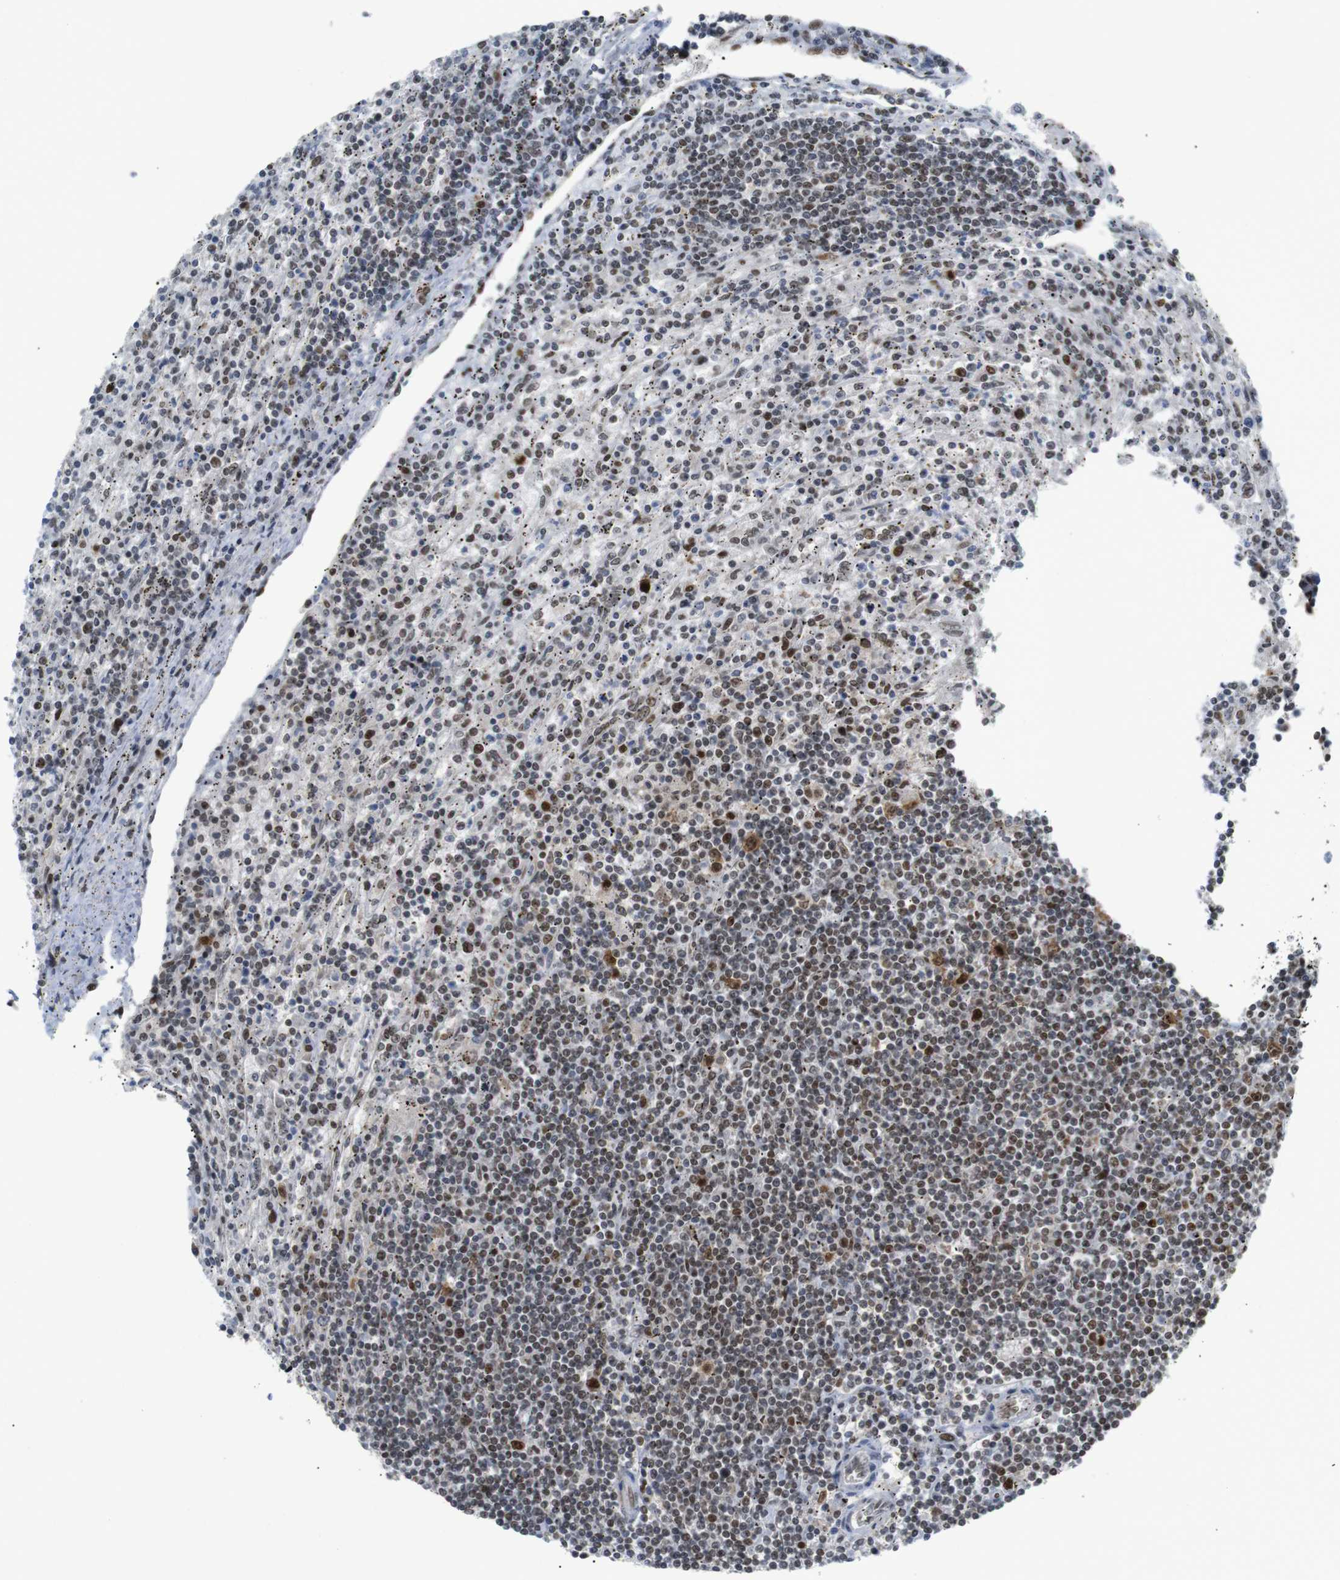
{"staining": {"intensity": "moderate", "quantity": ">75%", "location": "nuclear"}, "tissue": "lymphoma", "cell_type": "Tumor cells", "image_type": "cancer", "snomed": [{"axis": "morphology", "description": "Malignant lymphoma, non-Hodgkin's type, Low grade"}, {"axis": "topography", "description": "Spleen"}], "caption": "IHC (DAB) staining of lymphoma demonstrates moderate nuclear protein staining in about >75% of tumor cells. (DAB (3,3'-diaminobenzidine) IHC, brown staining for protein, blue staining for nuclei).", "gene": "RIOX2", "patient": {"sex": "male", "age": 76}}